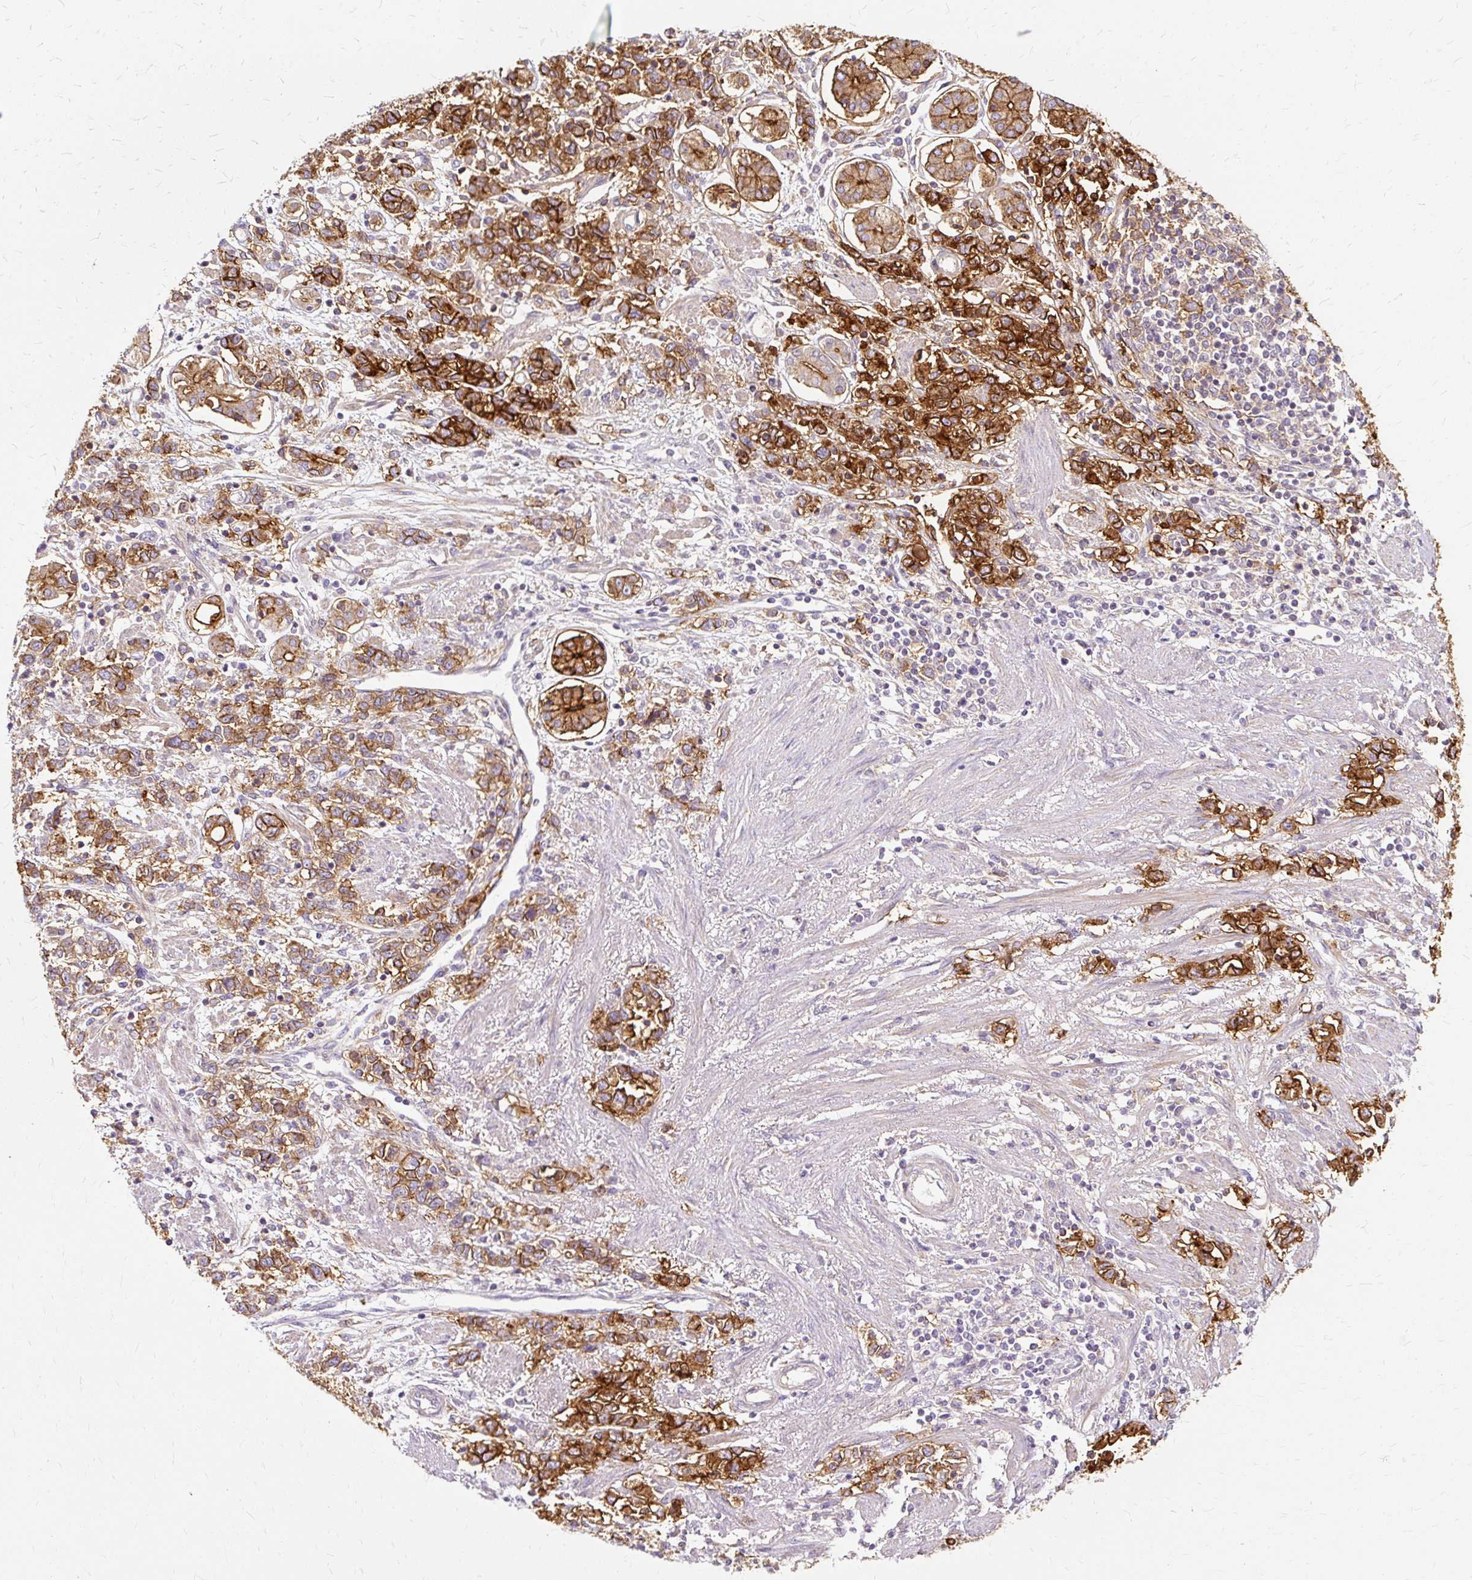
{"staining": {"intensity": "moderate", "quantity": ">75%", "location": "cytoplasmic/membranous"}, "tissue": "stomach cancer", "cell_type": "Tumor cells", "image_type": "cancer", "snomed": [{"axis": "morphology", "description": "Adenocarcinoma, NOS"}, {"axis": "topography", "description": "Stomach"}], "caption": "Brown immunohistochemical staining in stomach adenocarcinoma displays moderate cytoplasmic/membranous positivity in about >75% of tumor cells.", "gene": "TSPAN8", "patient": {"sex": "female", "age": 76}}